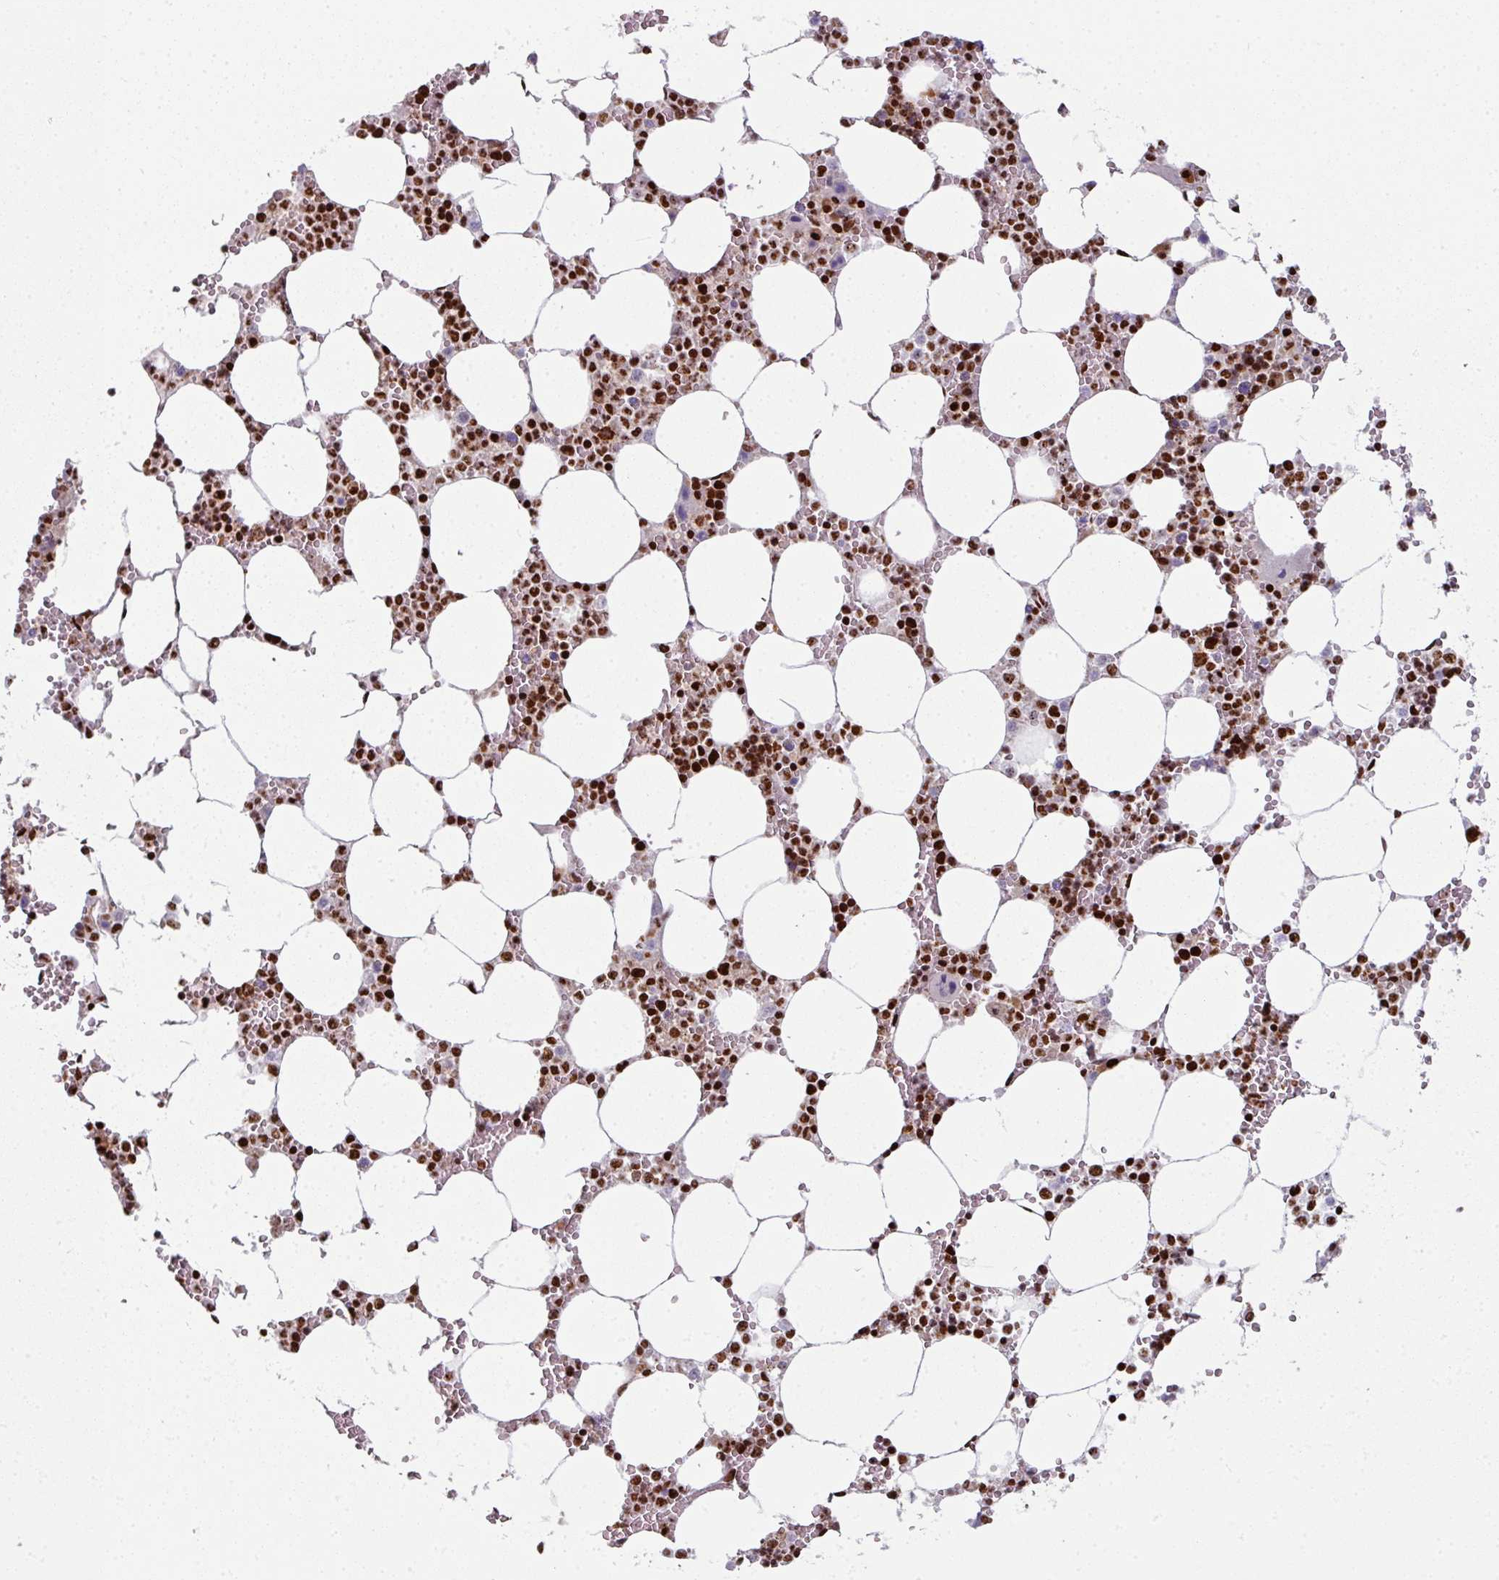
{"staining": {"intensity": "strong", "quantity": ">75%", "location": "nuclear"}, "tissue": "bone marrow", "cell_type": "Hematopoietic cells", "image_type": "normal", "snomed": [{"axis": "morphology", "description": "Normal tissue, NOS"}, {"axis": "topography", "description": "Bone marrow"}], "caption": "Bone marrow stained with DAB immunohistochemistry (IHC) reveals high levels of strong nuclear staining in about >75% of hematopoietic cells.", "gene": "SIK3", "patient": {"sex": "male", "age": 64}}